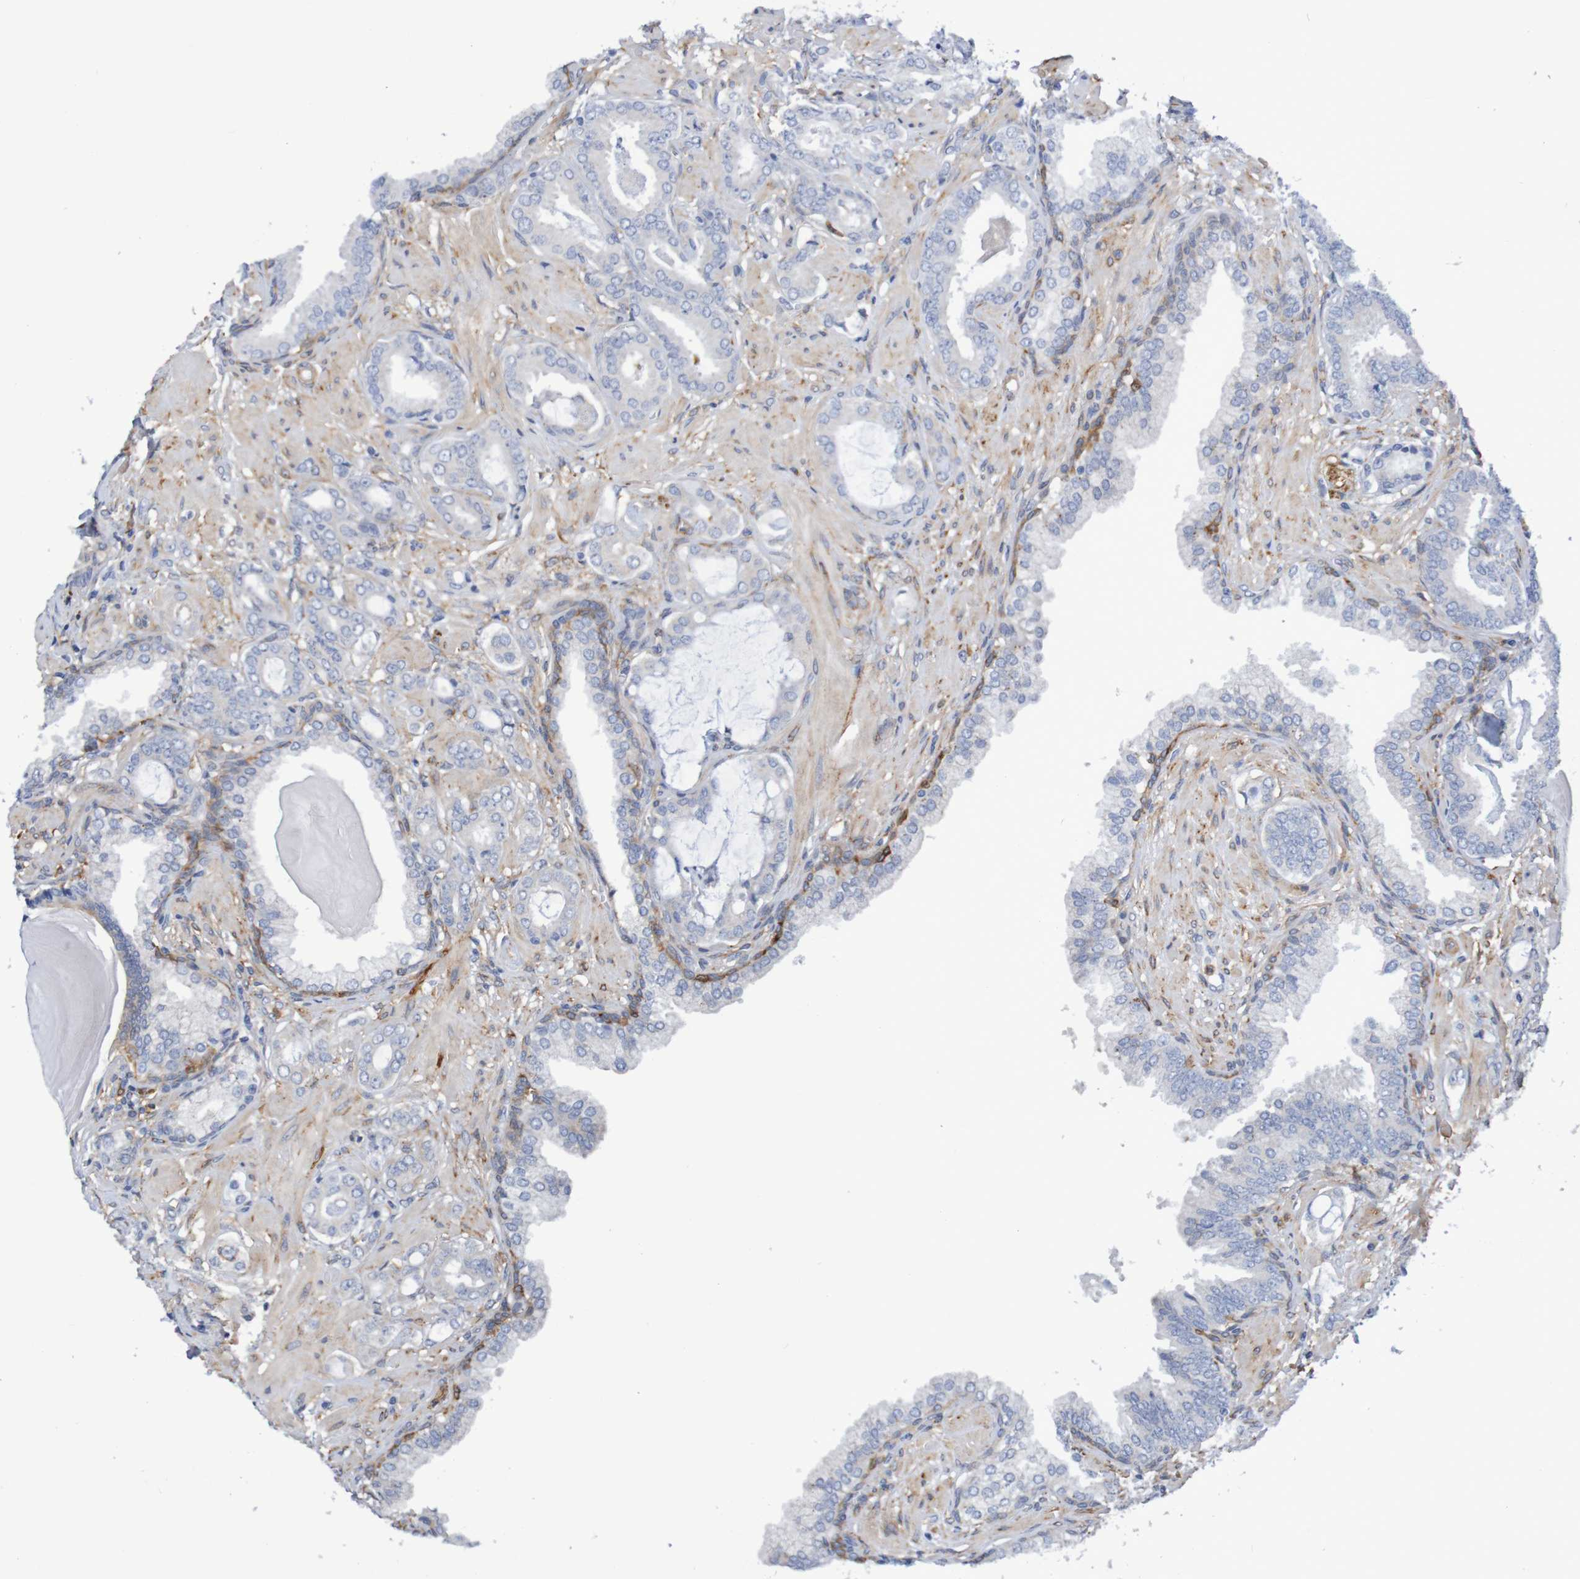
{"staining": {"intensity": "negative", "quantity": "none", "location": "none"}, "tissue": "prostate cancer", "cell_type": "Tumor cells", "image_type": "cancer", "snomed": [{"axis": "morphology", "description": "Adenocarcinoma, Low grade"}, {"axis": "topography", "description": "Prostate"}], "caption": "IHC histopathology image of neoplastic tissue: prostate cancer stained with DAB displays no significant protein positivity in tumor cells.", "gene": "SCRG1", "patient": {"sex": "male", "age": 53}}